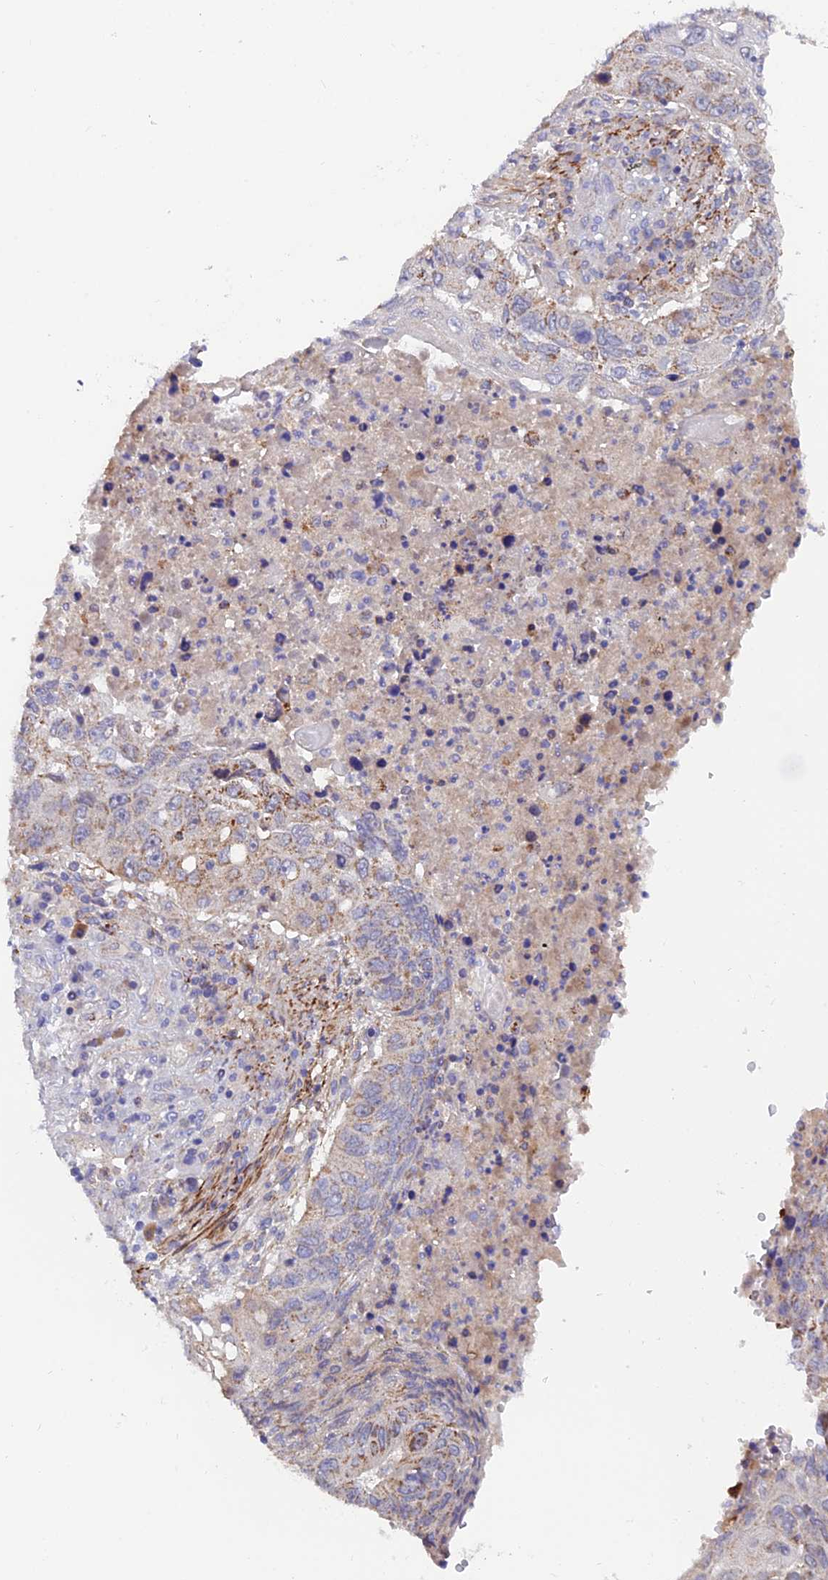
{"staining": {"intensity": "moderate", "quantity": "<25%", "location": "cytoplasmic/membranous"}, "tissue": "lung cancer", "cell_type": "Tumor cells", "image_type": "cancer", "snomed": [{"axis": "morphology", "description": "Squamous cell carcinoma, NOS"}, {"axis": "topography", "description": "Lung"}], "caption": "Human lung cancer (squamous cell carcinoma) stained with a protein marker reveals moderate staining in tumor cells.", "gene": "TIGD6", "patient": {"sex": "female", "age": 63}}